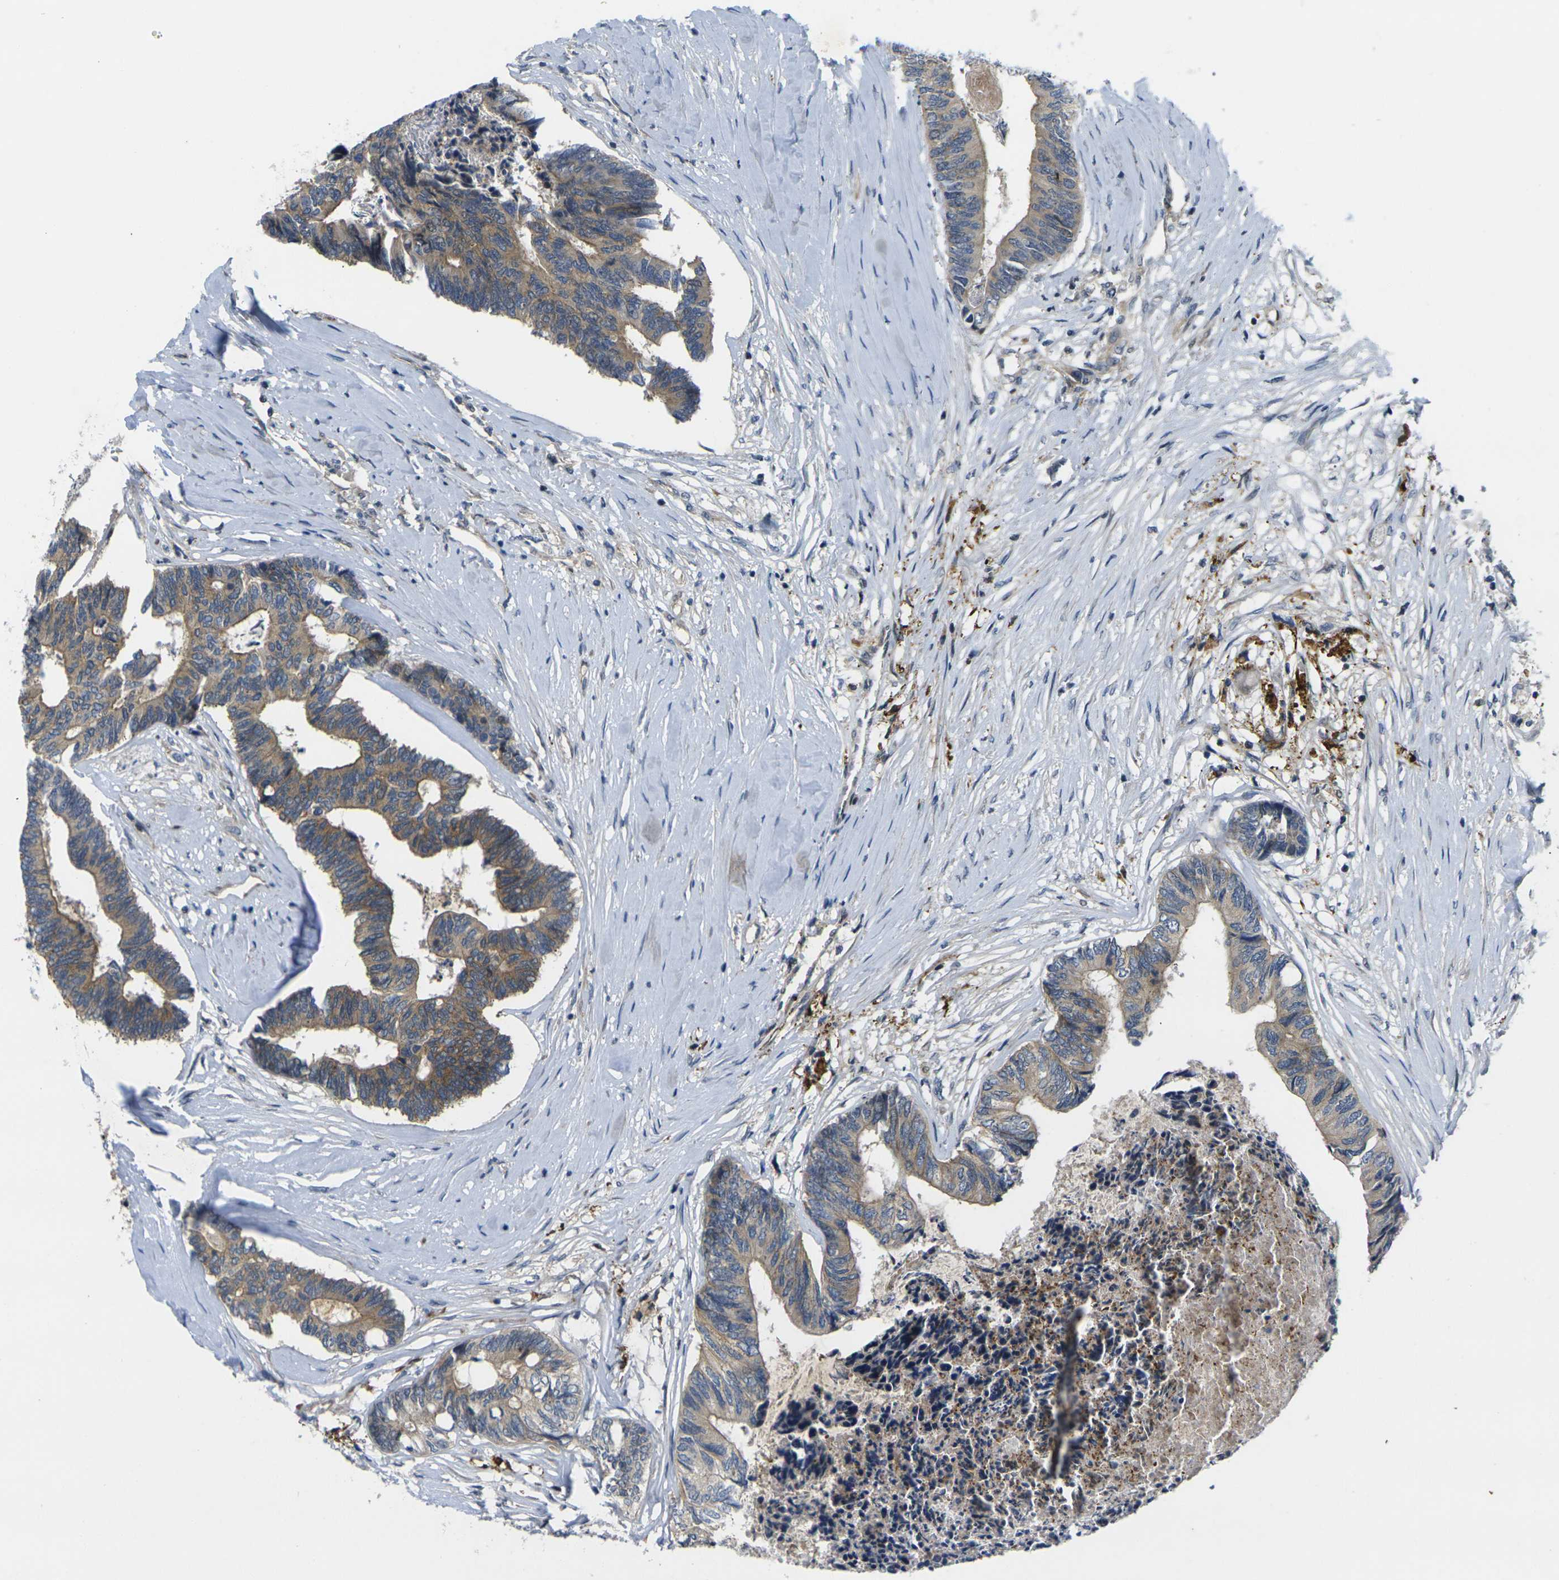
{"staining": {"intensity": "moderate", "quantity": ">75%", "location": "cytoplasmic/membranous"}, "tissue": "colorectal cancer", "cell_type": "Tumor cells", "image_type": "cancer", "snomed": [{"axis": "morphology", "description": "Adenocarcinoma, NOS"}, {"axis": "topography", "description": "Rectum"}], "caption": "Adenocarcinoma (colorectal) stained for a protein (brown) demonstrates moderate cytoplasmic/membranous positive expression in about >75% of tumor cells.", "gene": "ROBO2", "patient": {"sex": "male", "age": 63}}